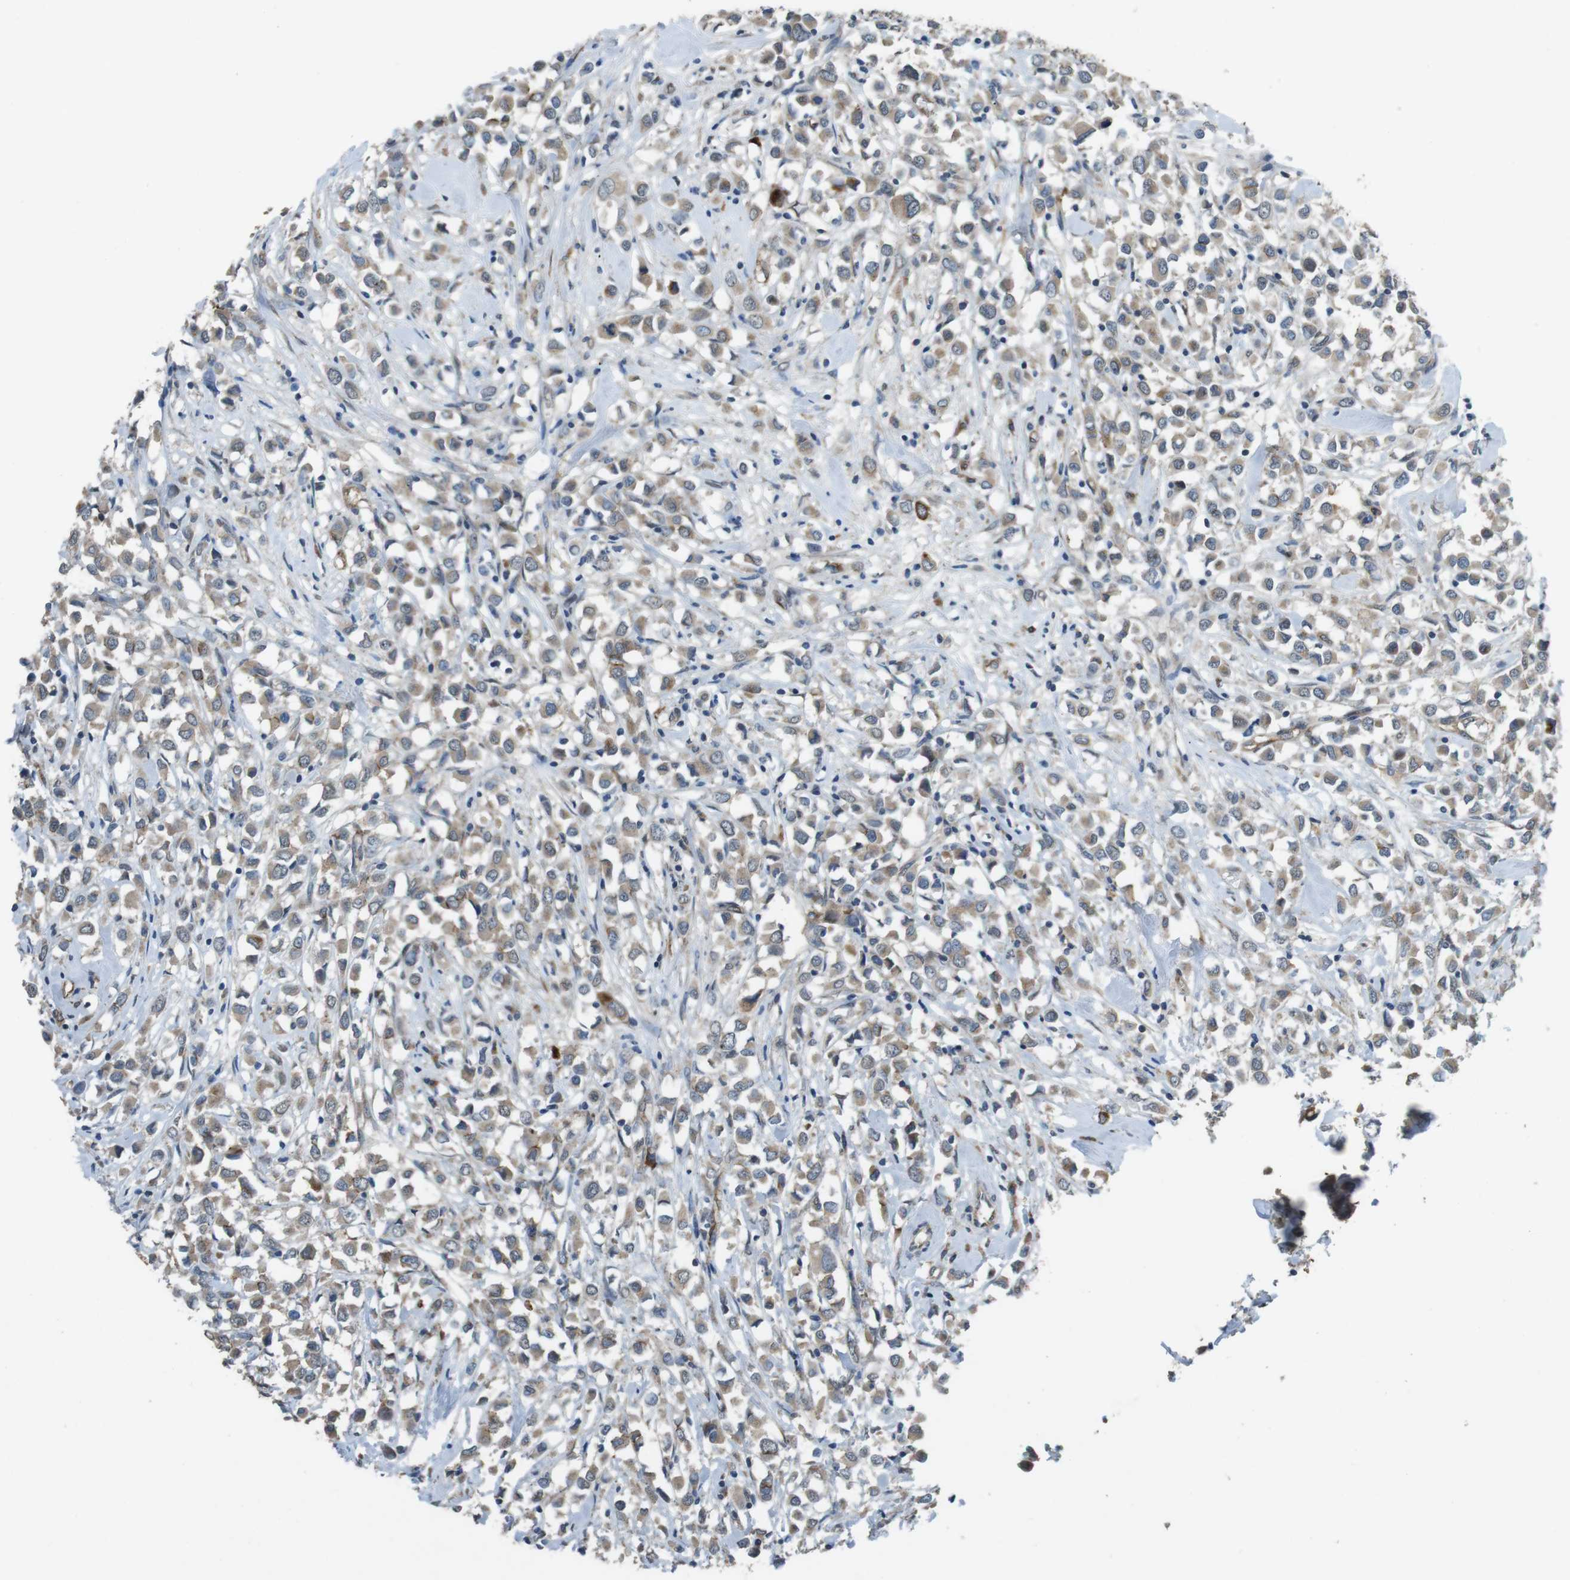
{"staining": {"intensity": "weak", "quantity": ">75%", "location": "cytoplasmic/membranous"}, "tissue": "breast cancer", "cell_type": "Tumor cells", "image_type": "cancer", "snomed": [{"axis": "morphology", "description": "Duct carcinoma"}, {"axis": "topography", "description": "Breast"}], "caption": "A low amount of weak cytoplasmic/membranous positivity is appreciated in approximately >75% of tumor cells in invasive ductal carcinoma (breast) tissue.", "gene": "CLDN7", "patient": {"sex": "female", "age": 61}}